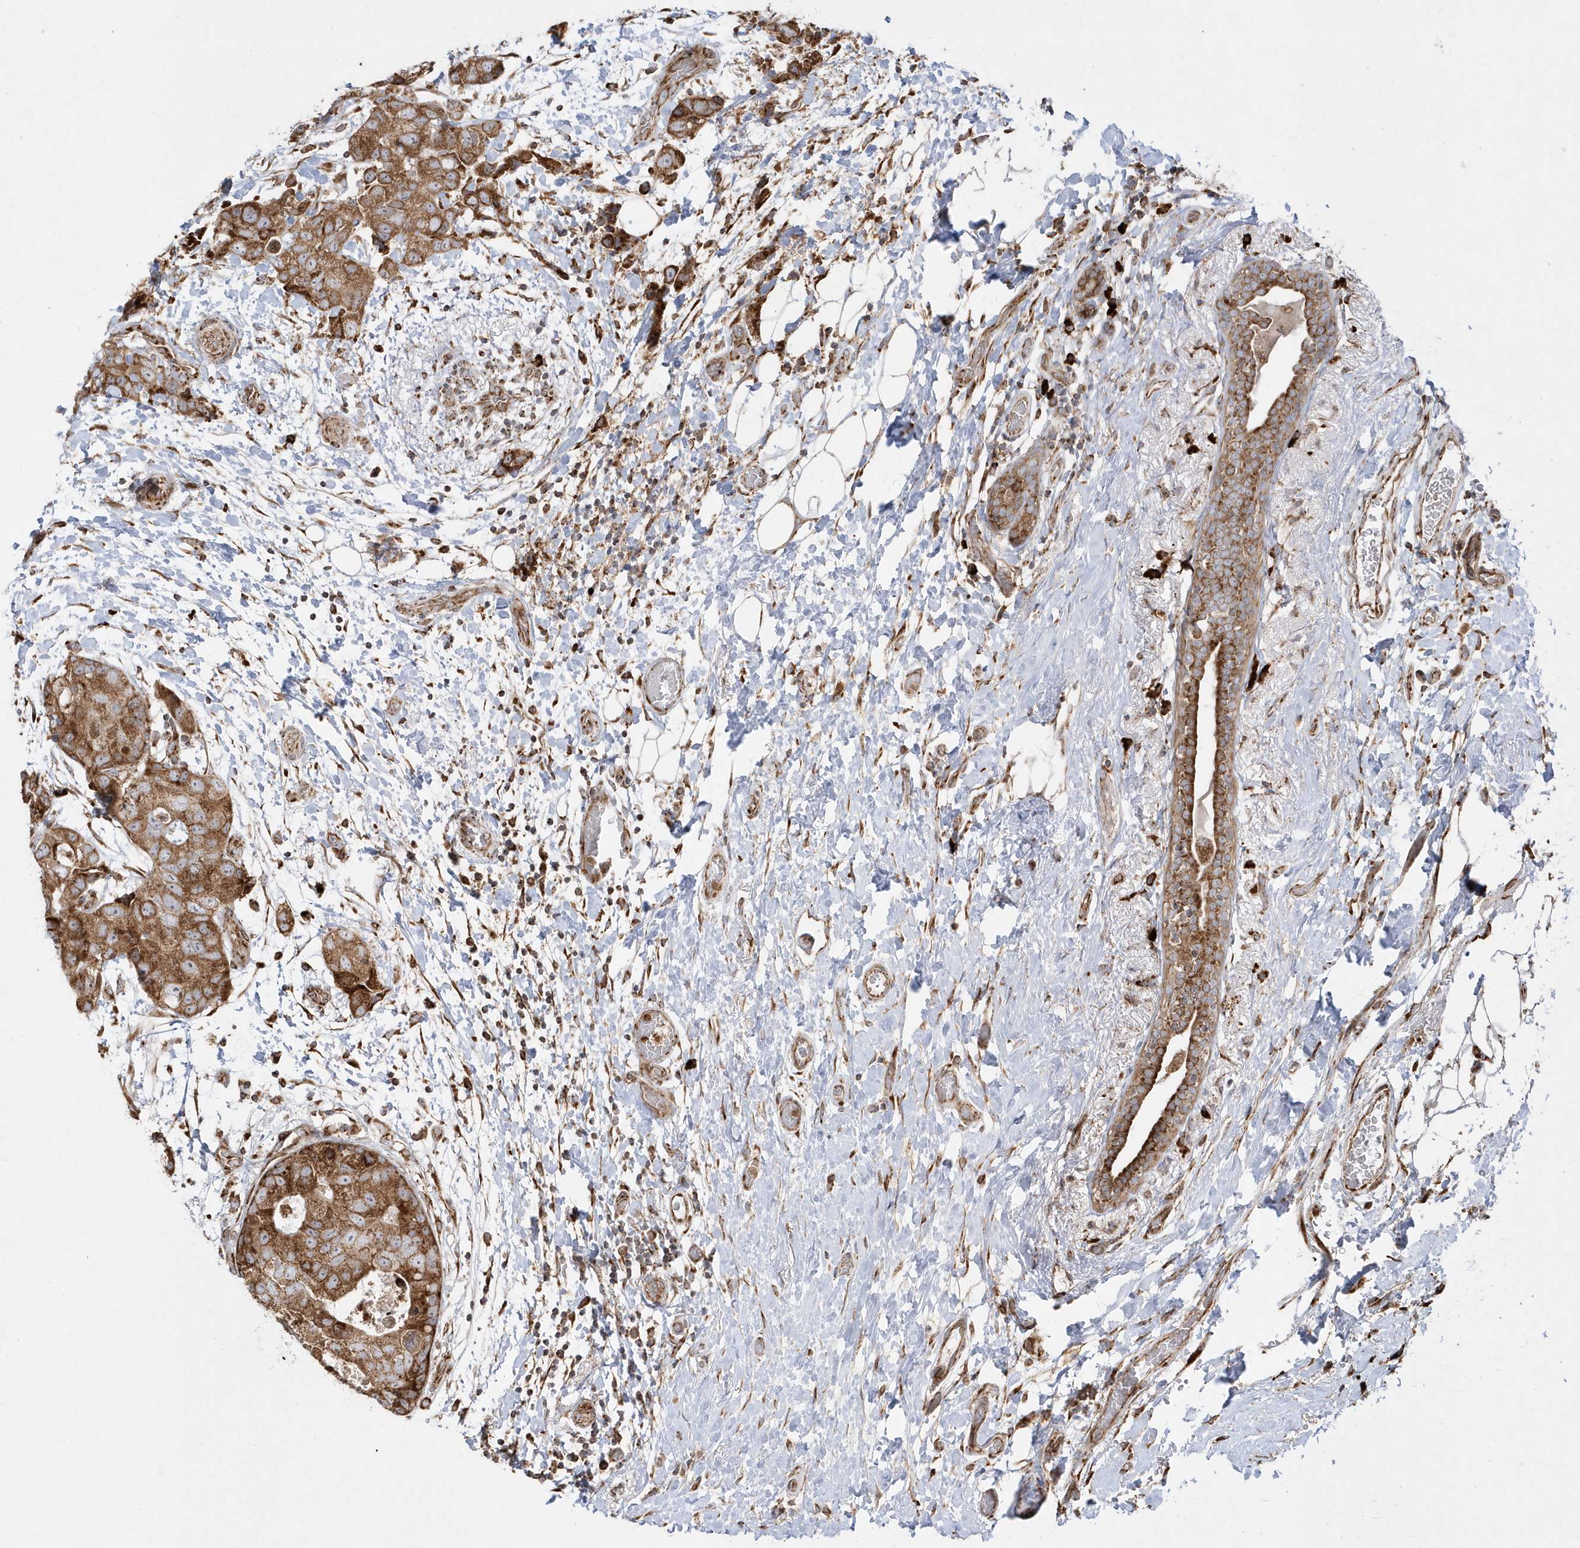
{"staining": {"intensity": "moderate", "quantity": ">75%", "location": "cytoplasmic/membranous"}, "tissue": "breast cancer", "cell_type": "Tumor cells", "image_type": "cancer", "snomed": [{"axis": "morphology", "description": "Duct carcinoma"}, {"axis": "topography", "description": "Breast"}], "caption": "DAB (3,3'-diaminobenzidine) immunohistochemical staining of human infiltrating ductal carcinoma (breast) displays moderate cytoplasmic/membranous protein staining in approximately >75% of tumor cells. The staining was performed using DAB (3,3'-diaminobenzidine), with brown indicating positive protein expression. Nuclei are stained blue with hematoxylin.", "gene": "SH3BP2", "patient": {"sex": "female", "age": 62}}